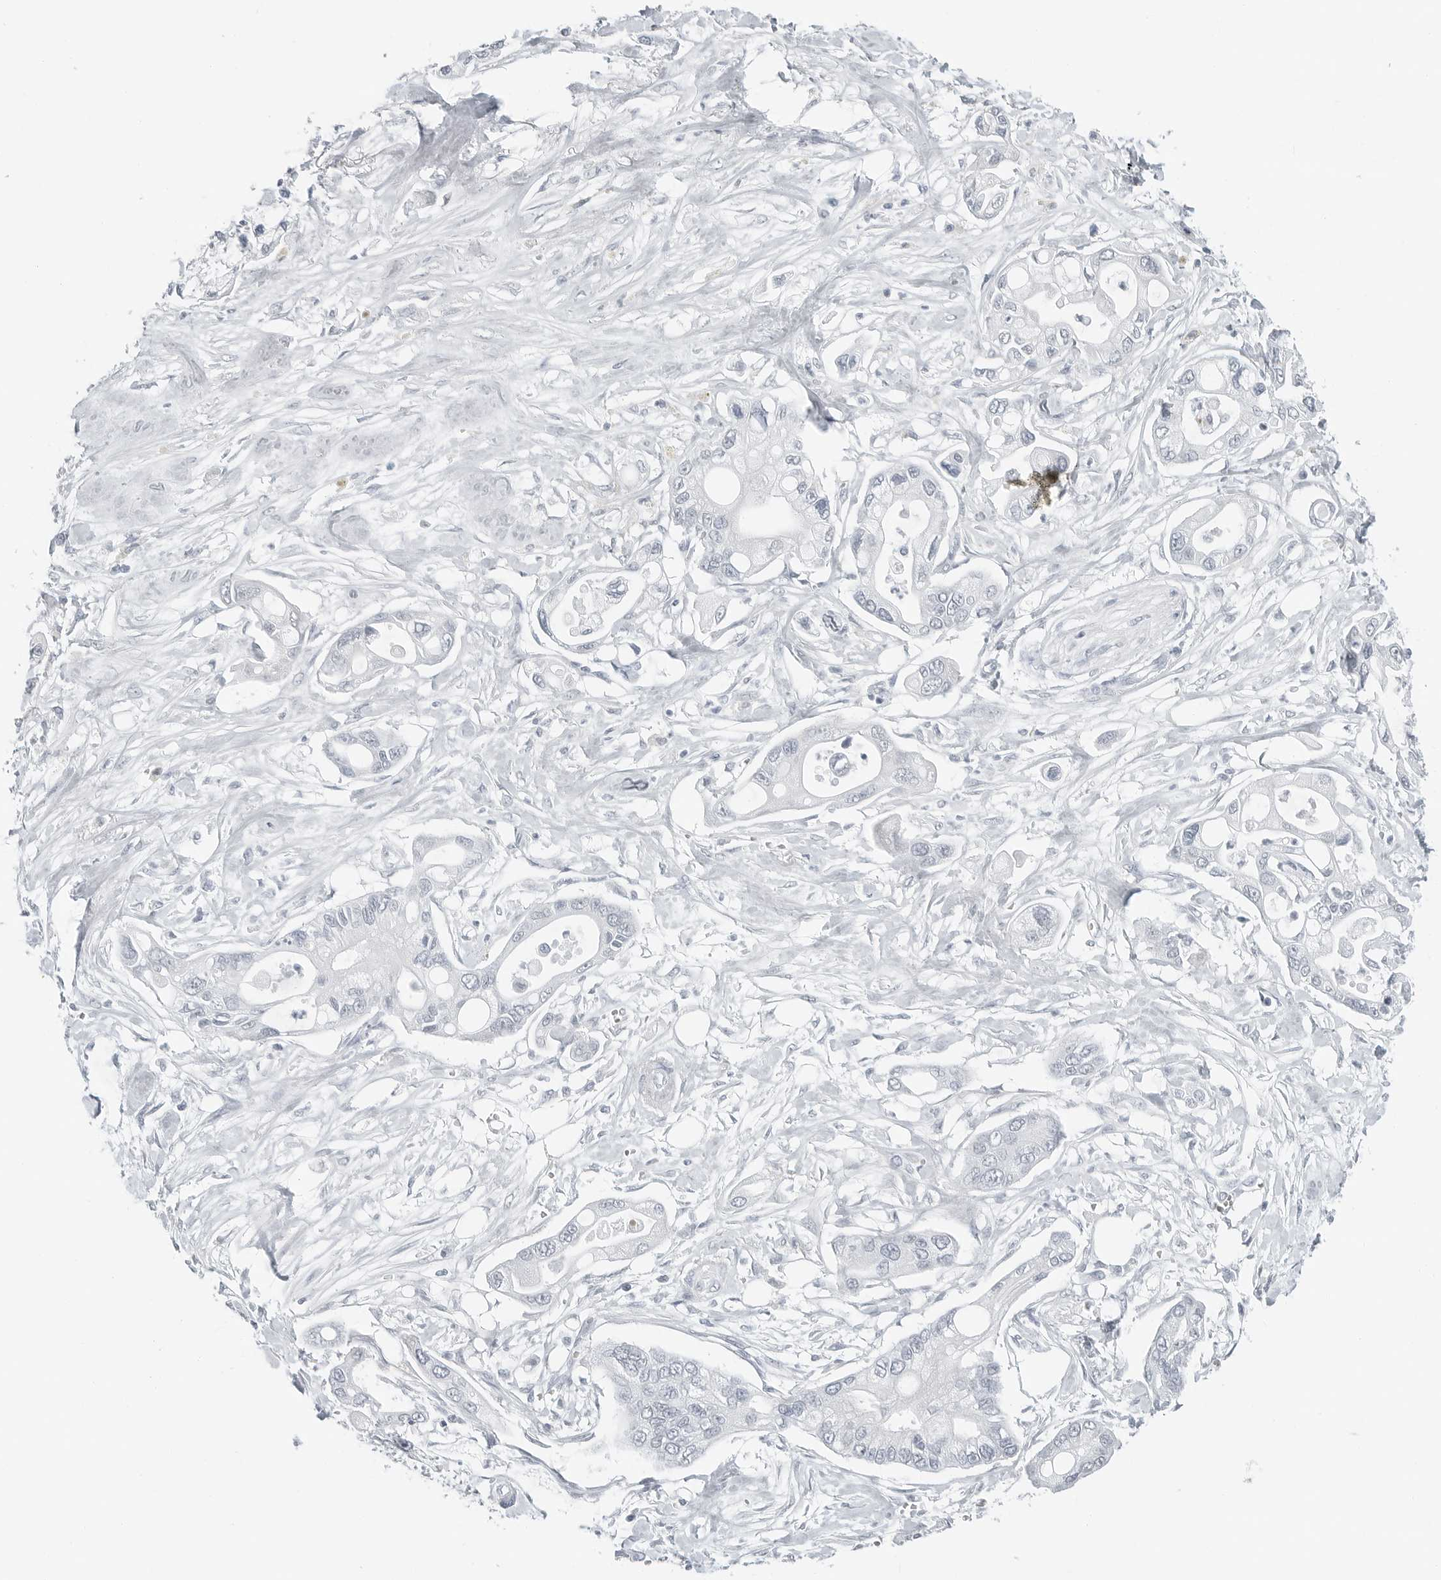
{"staining": {"intensity": "negative", "quantity": "none", "location": "none"}, "tissue": "pancreatic cancer", "cell_type": "Tumor cells", "image_type": "cancer", "snomed": [{"axis": "morphology", "description": "Adenocarcinoma, NOS"}, {"axis": "topography", "description": "Pancreas"}], "caption": "Pancreatic cancer (adenocarcinoma) was stained to show a protein in brown. There is no significant expression in tumor cells. (DAB immunohistochemistry visualized using brightfield microscopy, high magnification).", "gene": "XIRP1", "patient": {"sex": "male", "age": 68}}